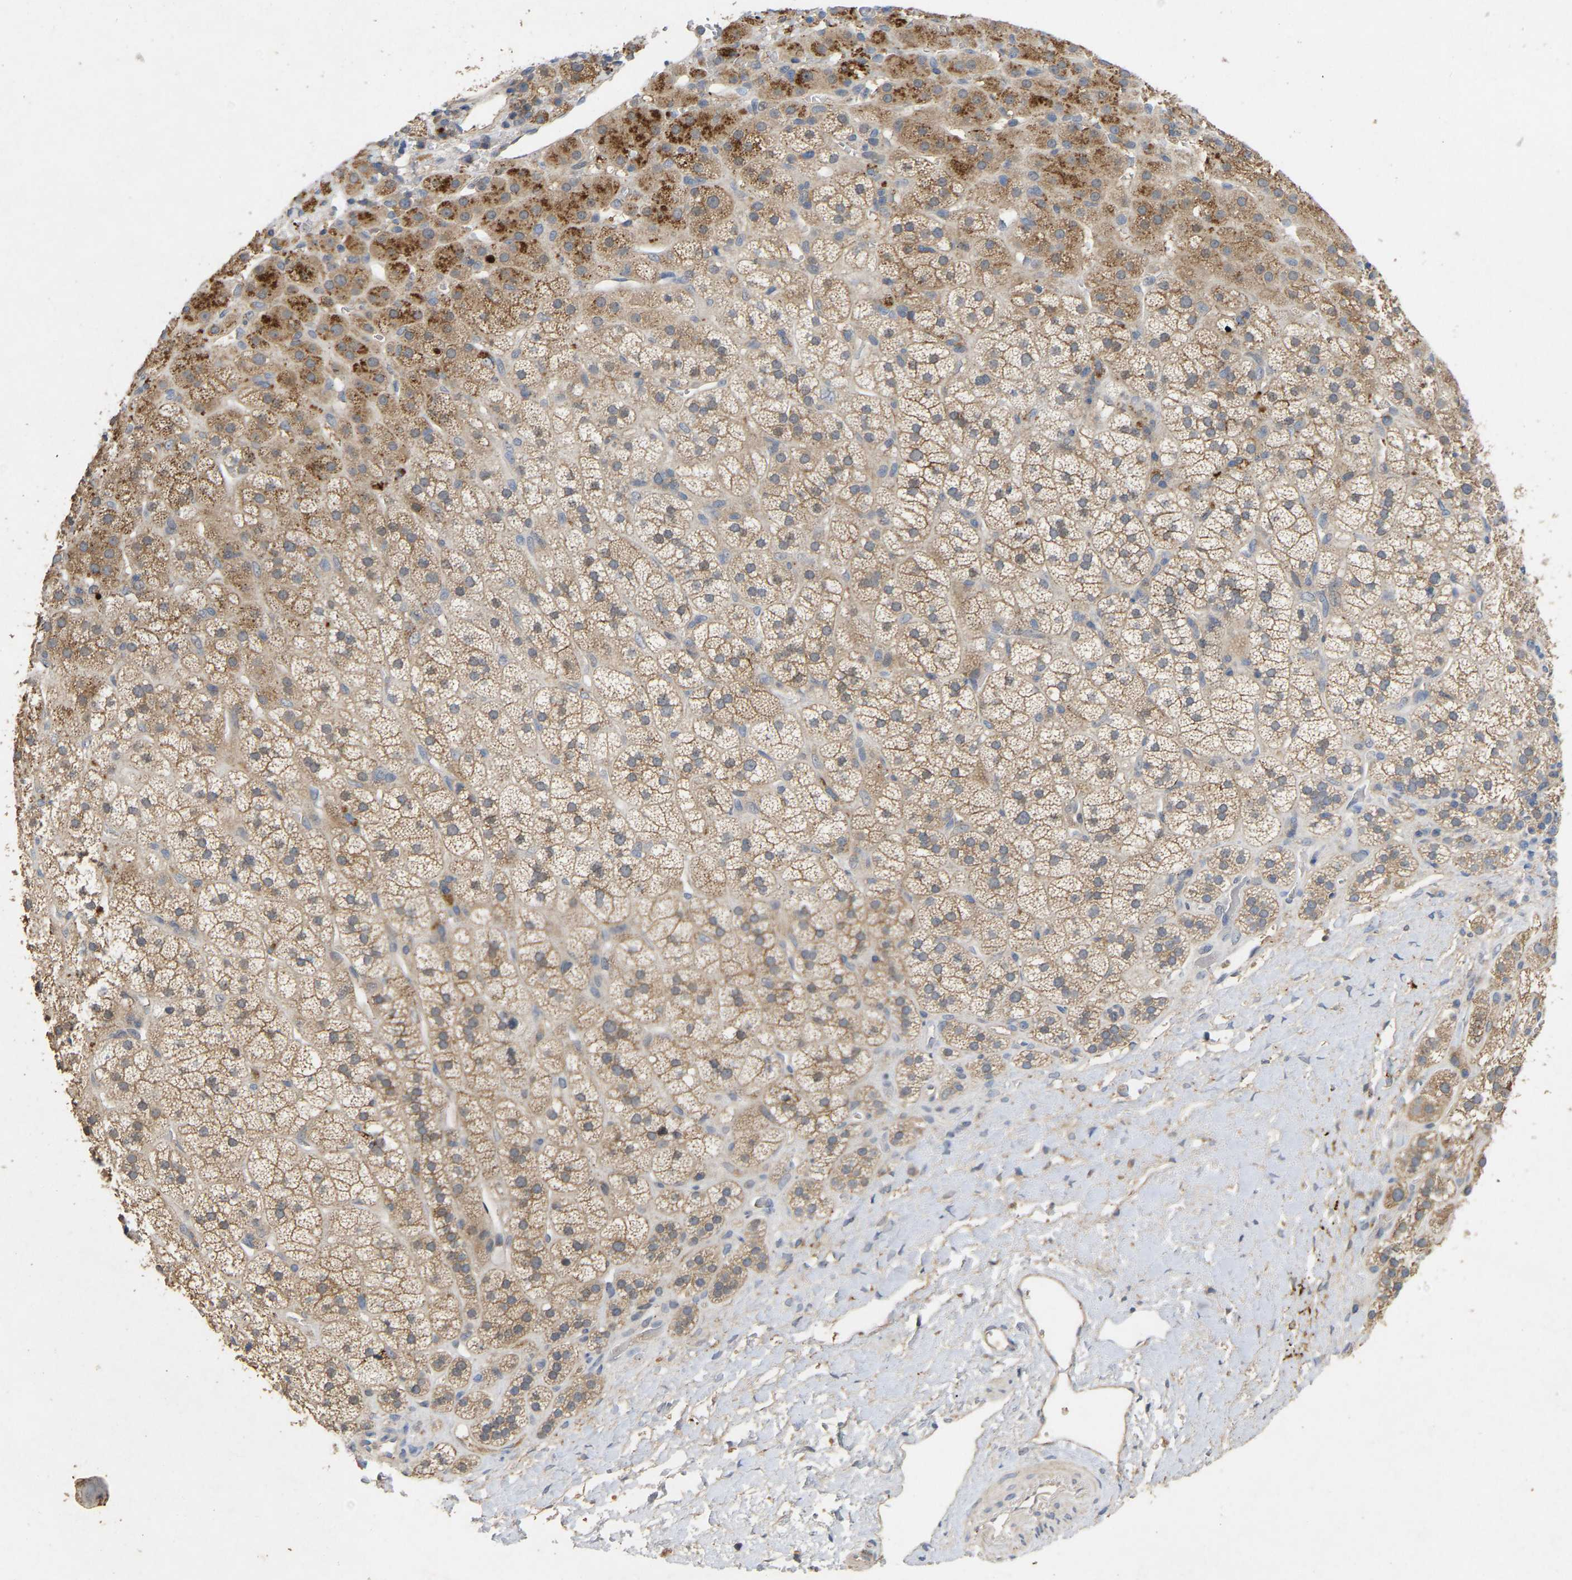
{"staining": {"intensity": "moderate", "quantity": ">75%", "location": "cytoplasmic/membranous"}, "tissue": "adrenal gland", "cell_type": "Glandular cells", "image_type": "normal", "snomed": [{"axis": "morphology", "description": "Normal tissue, NOS"}, {"axis": "topography", "description": "Adrenal gland"}], "caption": "DAB (3,3'-diaminobenzidine) immunohistochemical staining of normal adrenal gland demonstrates moderate cytoplasmic/membranous protein staining in approximately >75% of glandular cells.", "gene": "LPAR2", "patient": {"sex": "male", "age": 56}}